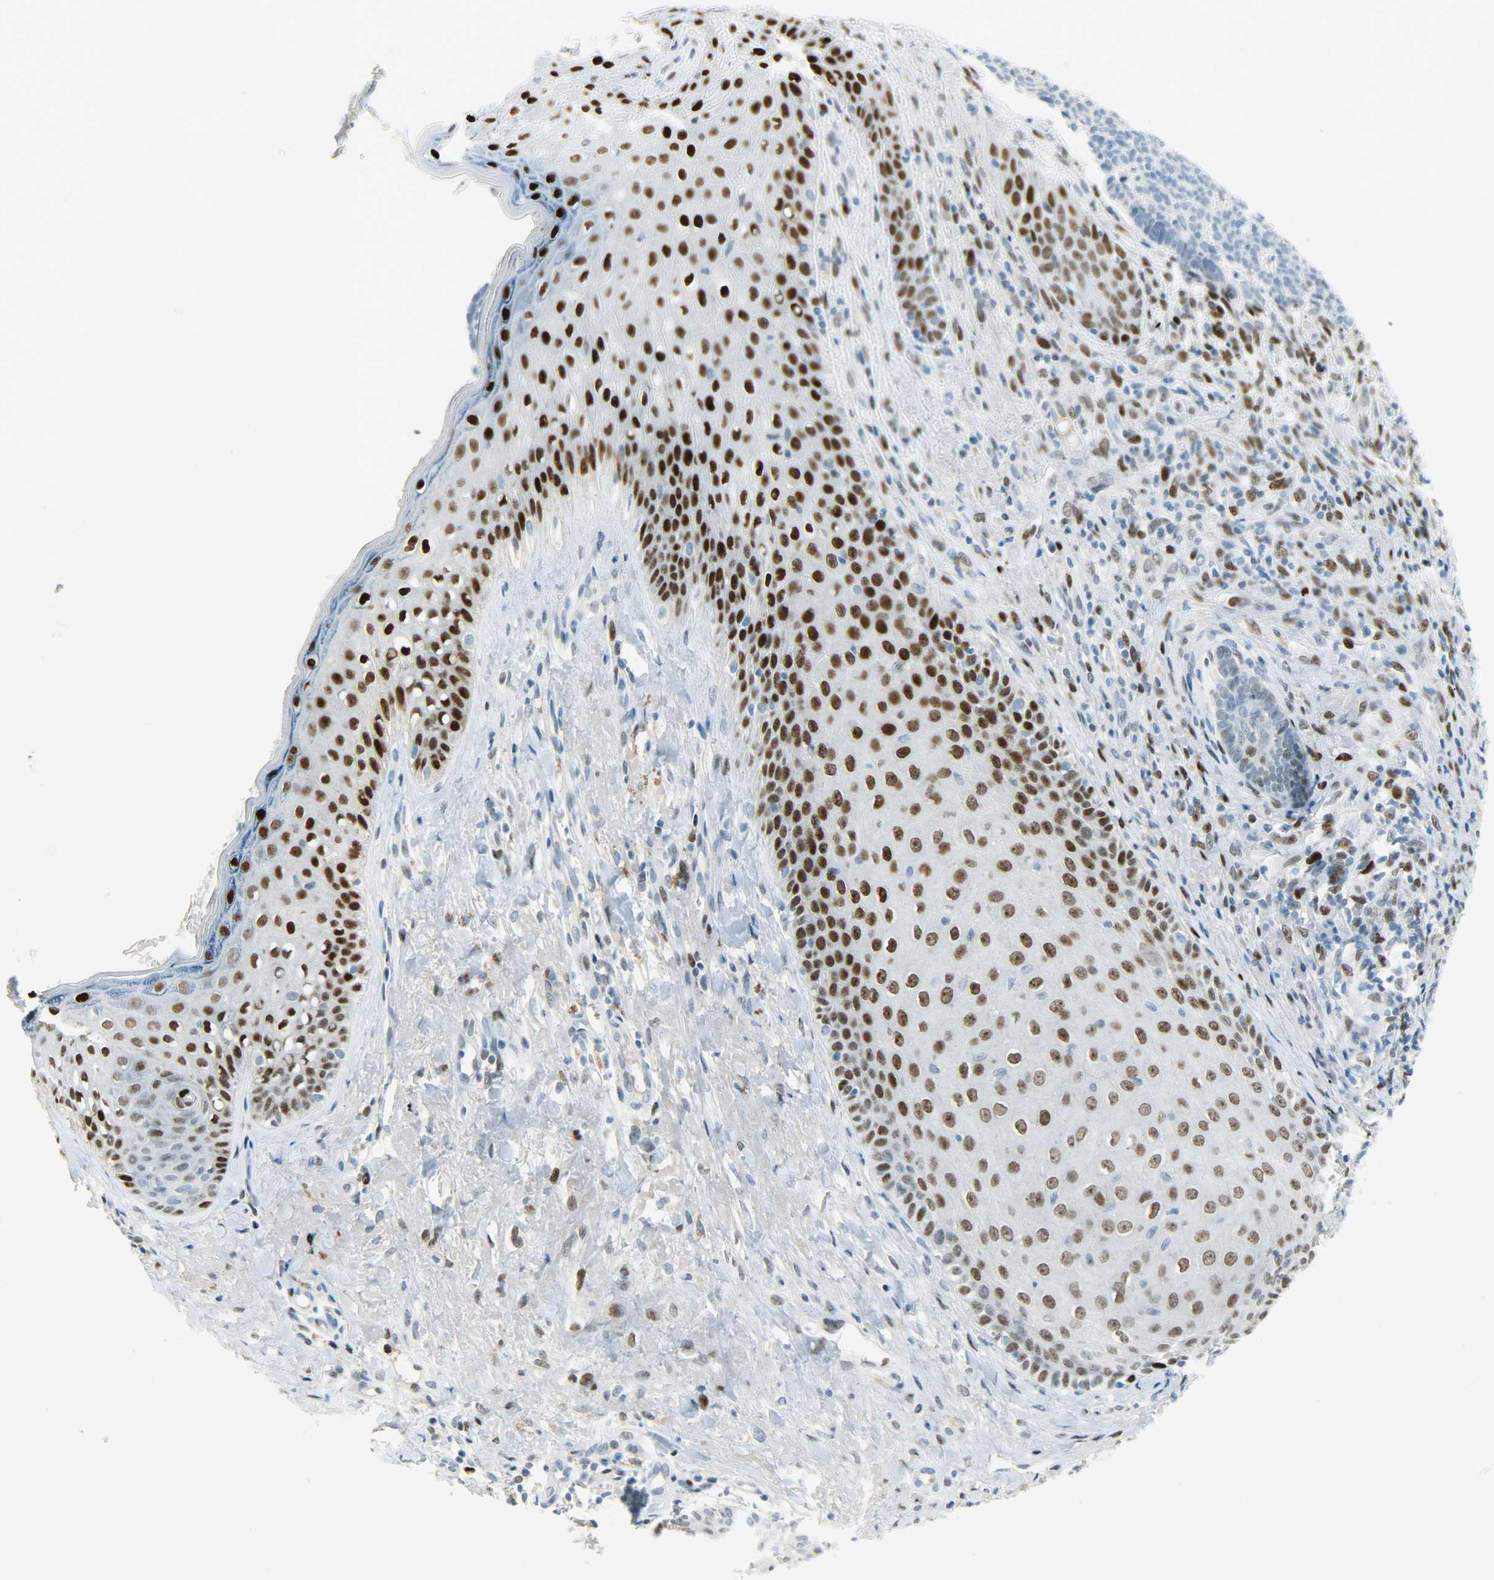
{"staining": {"intensity": "negative", "quantity": "none", "location": "none"}, "tissue": "skin cancer", "cell_type": "Tumor cells", "image_type": "cancer", "snomed": [{"axis": "morphology", "description": "Basal cell carcinoma"}, {"axis": "topography", "description": "Skin"}], "caption": "DAB immunohistochemical staining of basal cell carcinoma (skin) reveals no significant positivity in tumor cells.", "gene": "JUNB", "patient": {"sex": "male", "age": 84}}